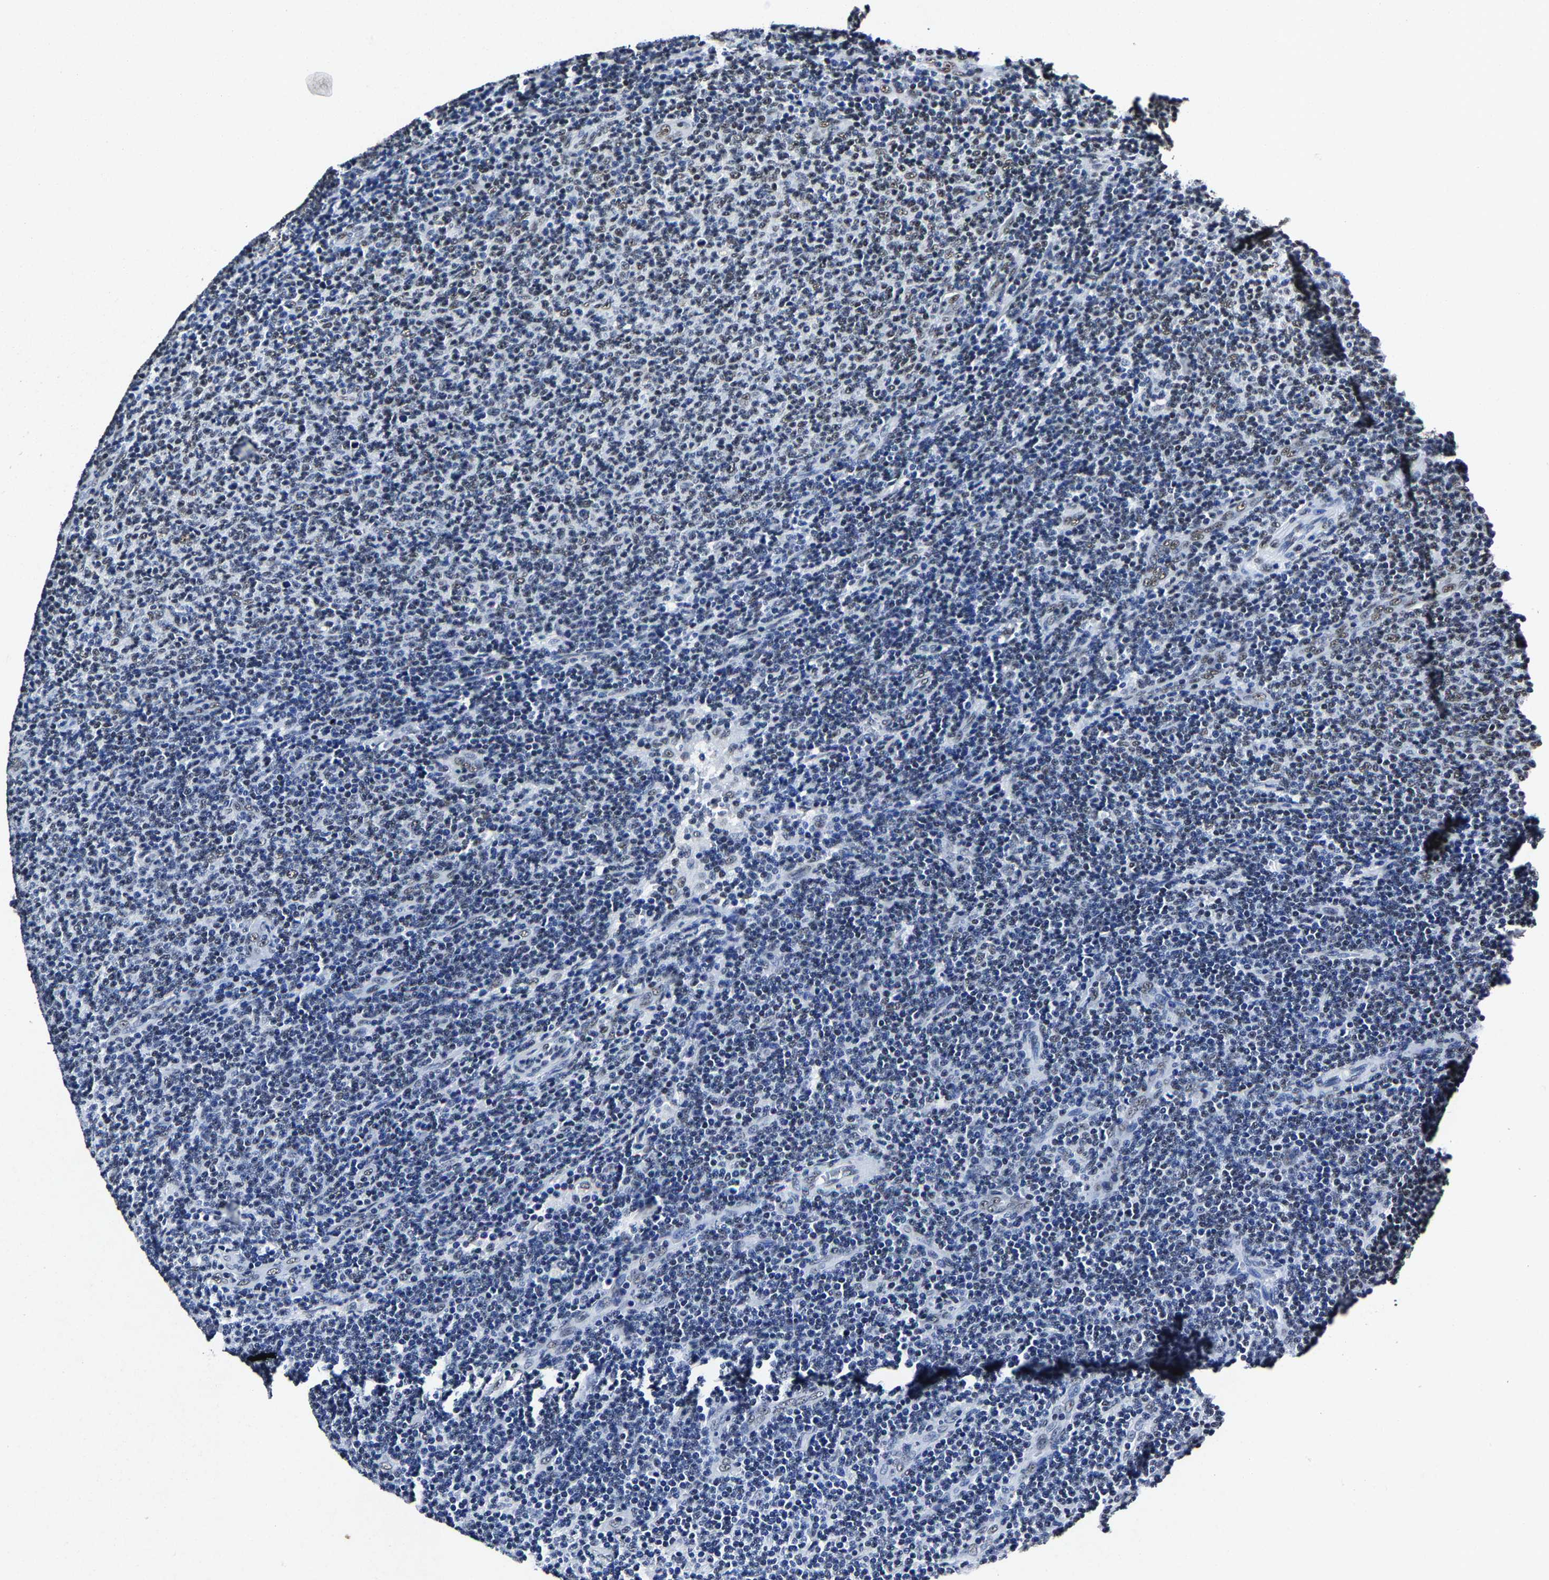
{"staining": {"intensity": "weak", "quantity": "<25%", "location": "nuclear"}, "tissue": "lymphoma", "cell_type": "Tumor cells", "image_type": "cancer", "snomed": [{"axis": "morphology", "description": "Malignant lymphoma, non-Hodgkin's type, Low grade"}, {"axis": "topography", "description": "Lymph node"}], "caption": "DAB immunohistochemical staining of human malignant lymphoma, non-Hodgkin's type (low-grade) shows no significant expression in tumor cells.", "gene": "RBM45", "patient": {"sex": "male", "age": 66}}